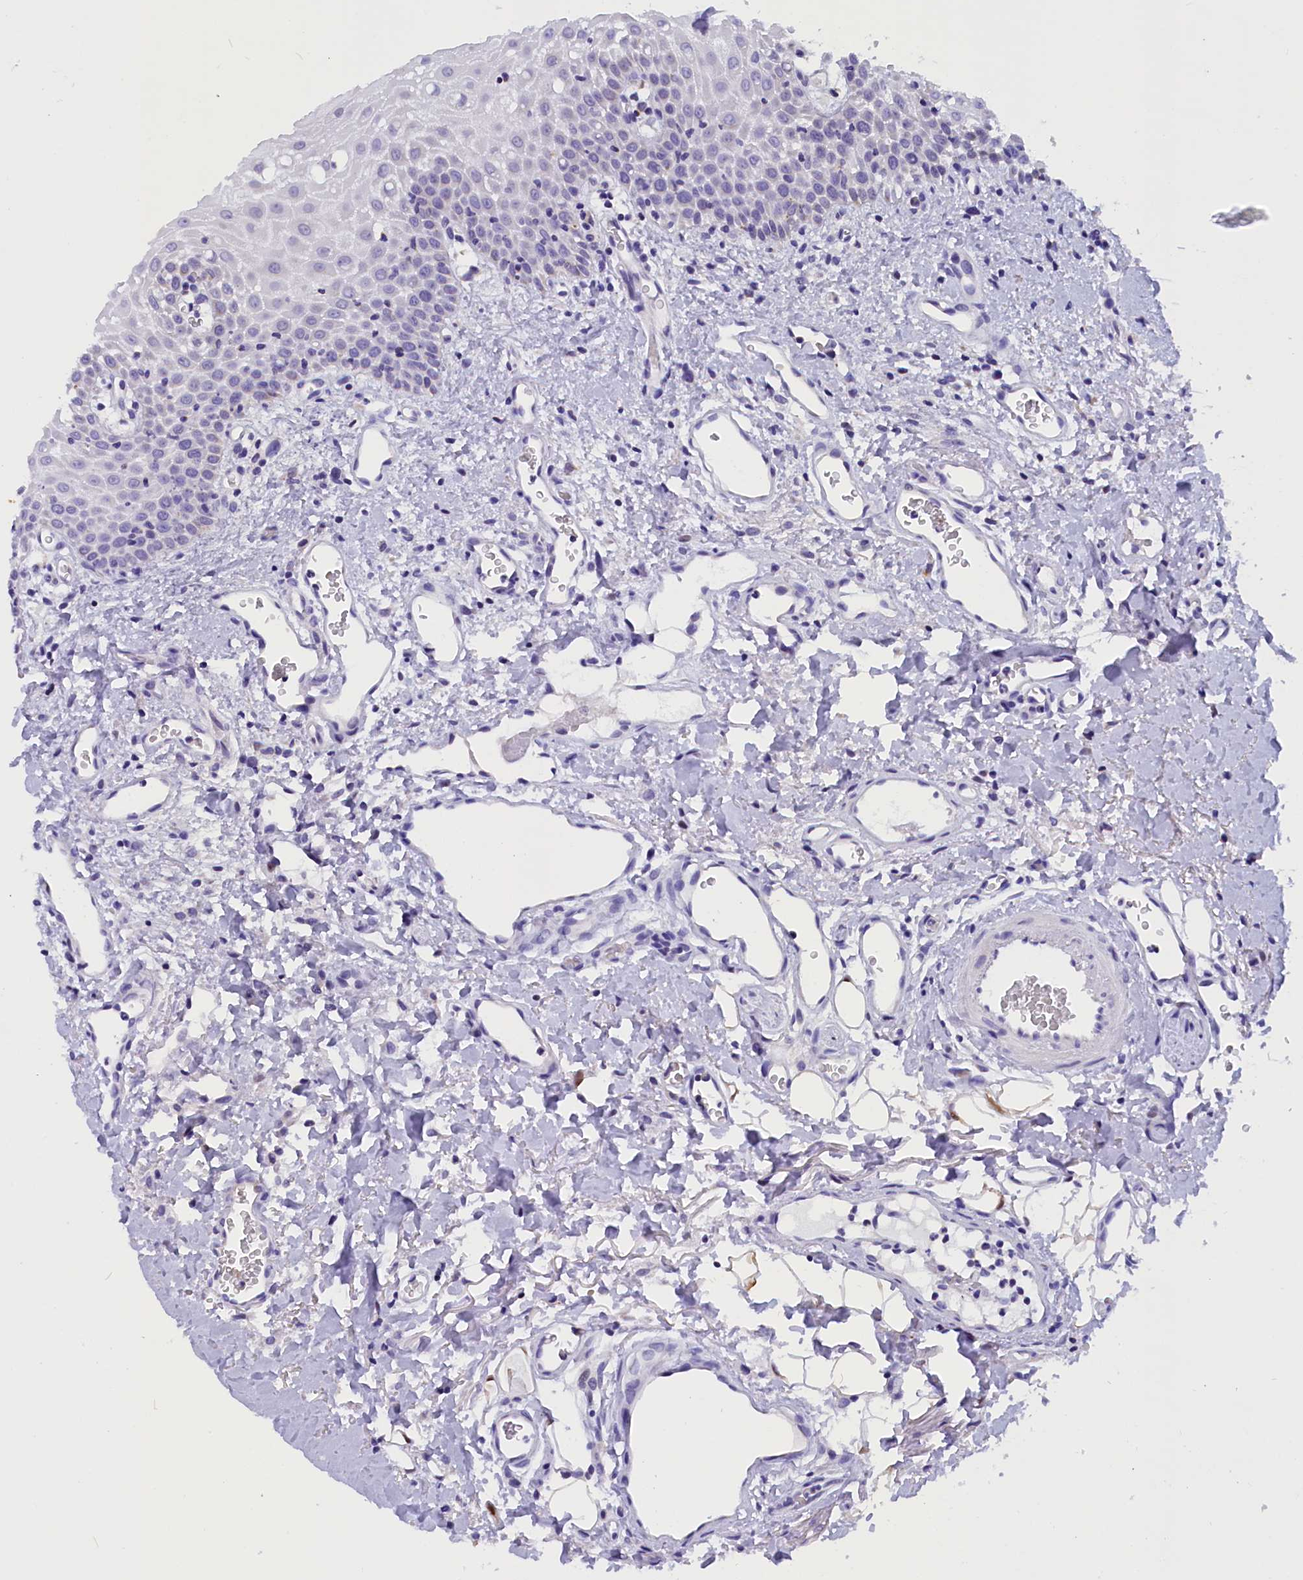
{"staining": {"intensity": "negative", "quantity": "none", "location": "none"}, "tissue": "oral mucosa", "cell_type": "Squamous epithelial cells", "image_type": "normal", "snomed": [{"axis": "morphology", "description": "Normal tissue, NOS"}, {"axis": "topography", "description": "Oral tissue"}], "caption": "Immunohistochemistry of unremarkable human oral mucosa exhibits no expression in squamous epithelial cells. The staining is performed using DAB brown chromogen with nuclei counter-stained in using hematoxylin.", "gene": "ABAT", "patient": {"sex": "female", "age": 70}}